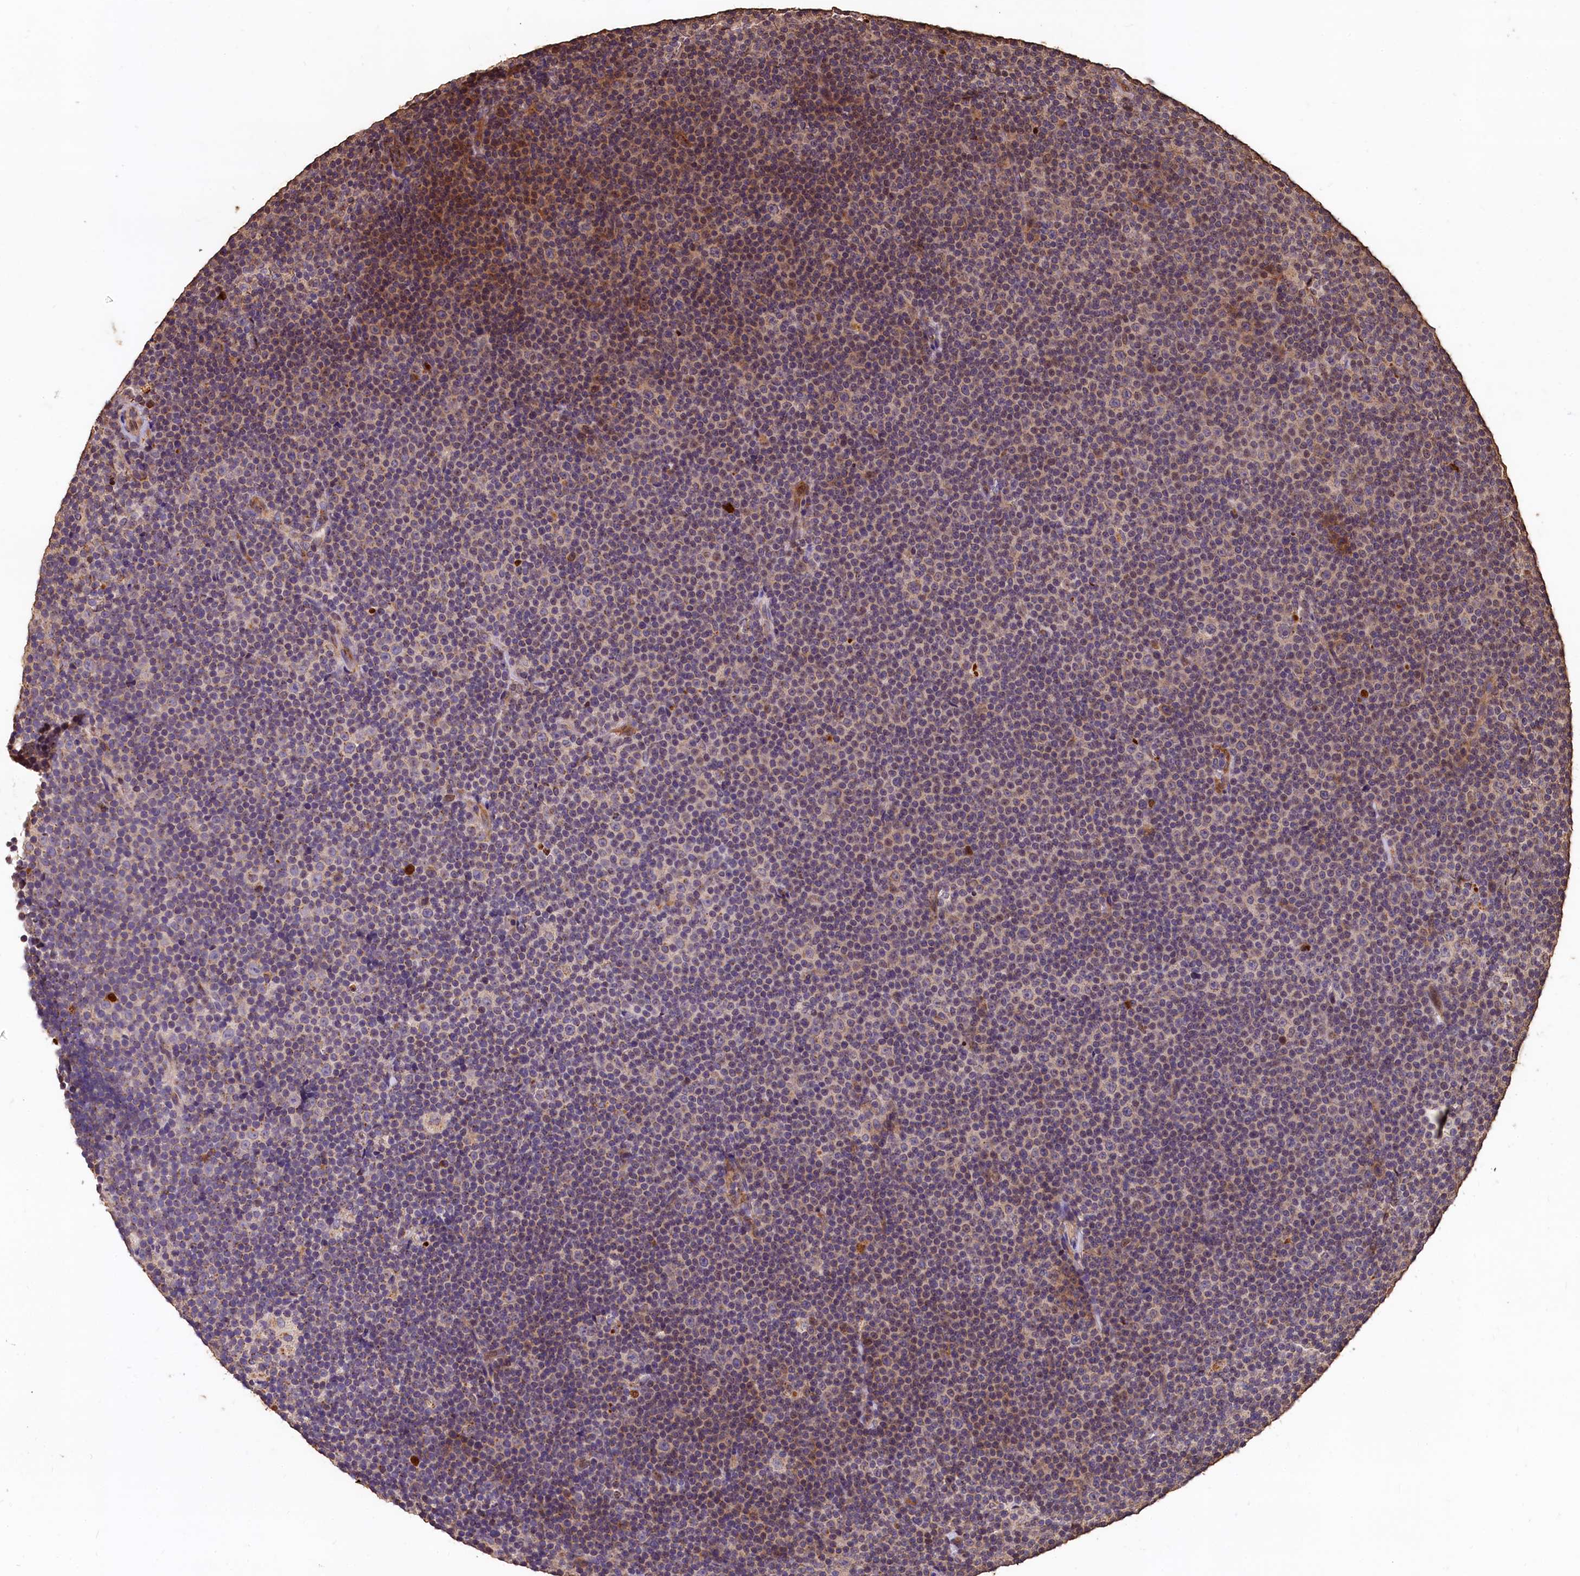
{"staining": {"intensity": "weak", "quantity": "25%-75%", "location": "cytoplasmic/membranous"}, "tissue": "lymphoma", "cell_type": "Tumor cells", "image_type": "cancer", "snomed": [{"axis": "morphology", "description": "Malignant lymphoma, non-Hodgkin's type, Low grade"}, {"axis": "topography", "description": "Lymph node"}], "caption": "A brown stain labels weak cytoplasmic/membranous expression of a protein in lymphoma tumor cells. (DAB IHC, brown staining for protein, blue staining for nuclei).", "gene": "LSM4", "patient": {"sex": "female", "age": 67}}